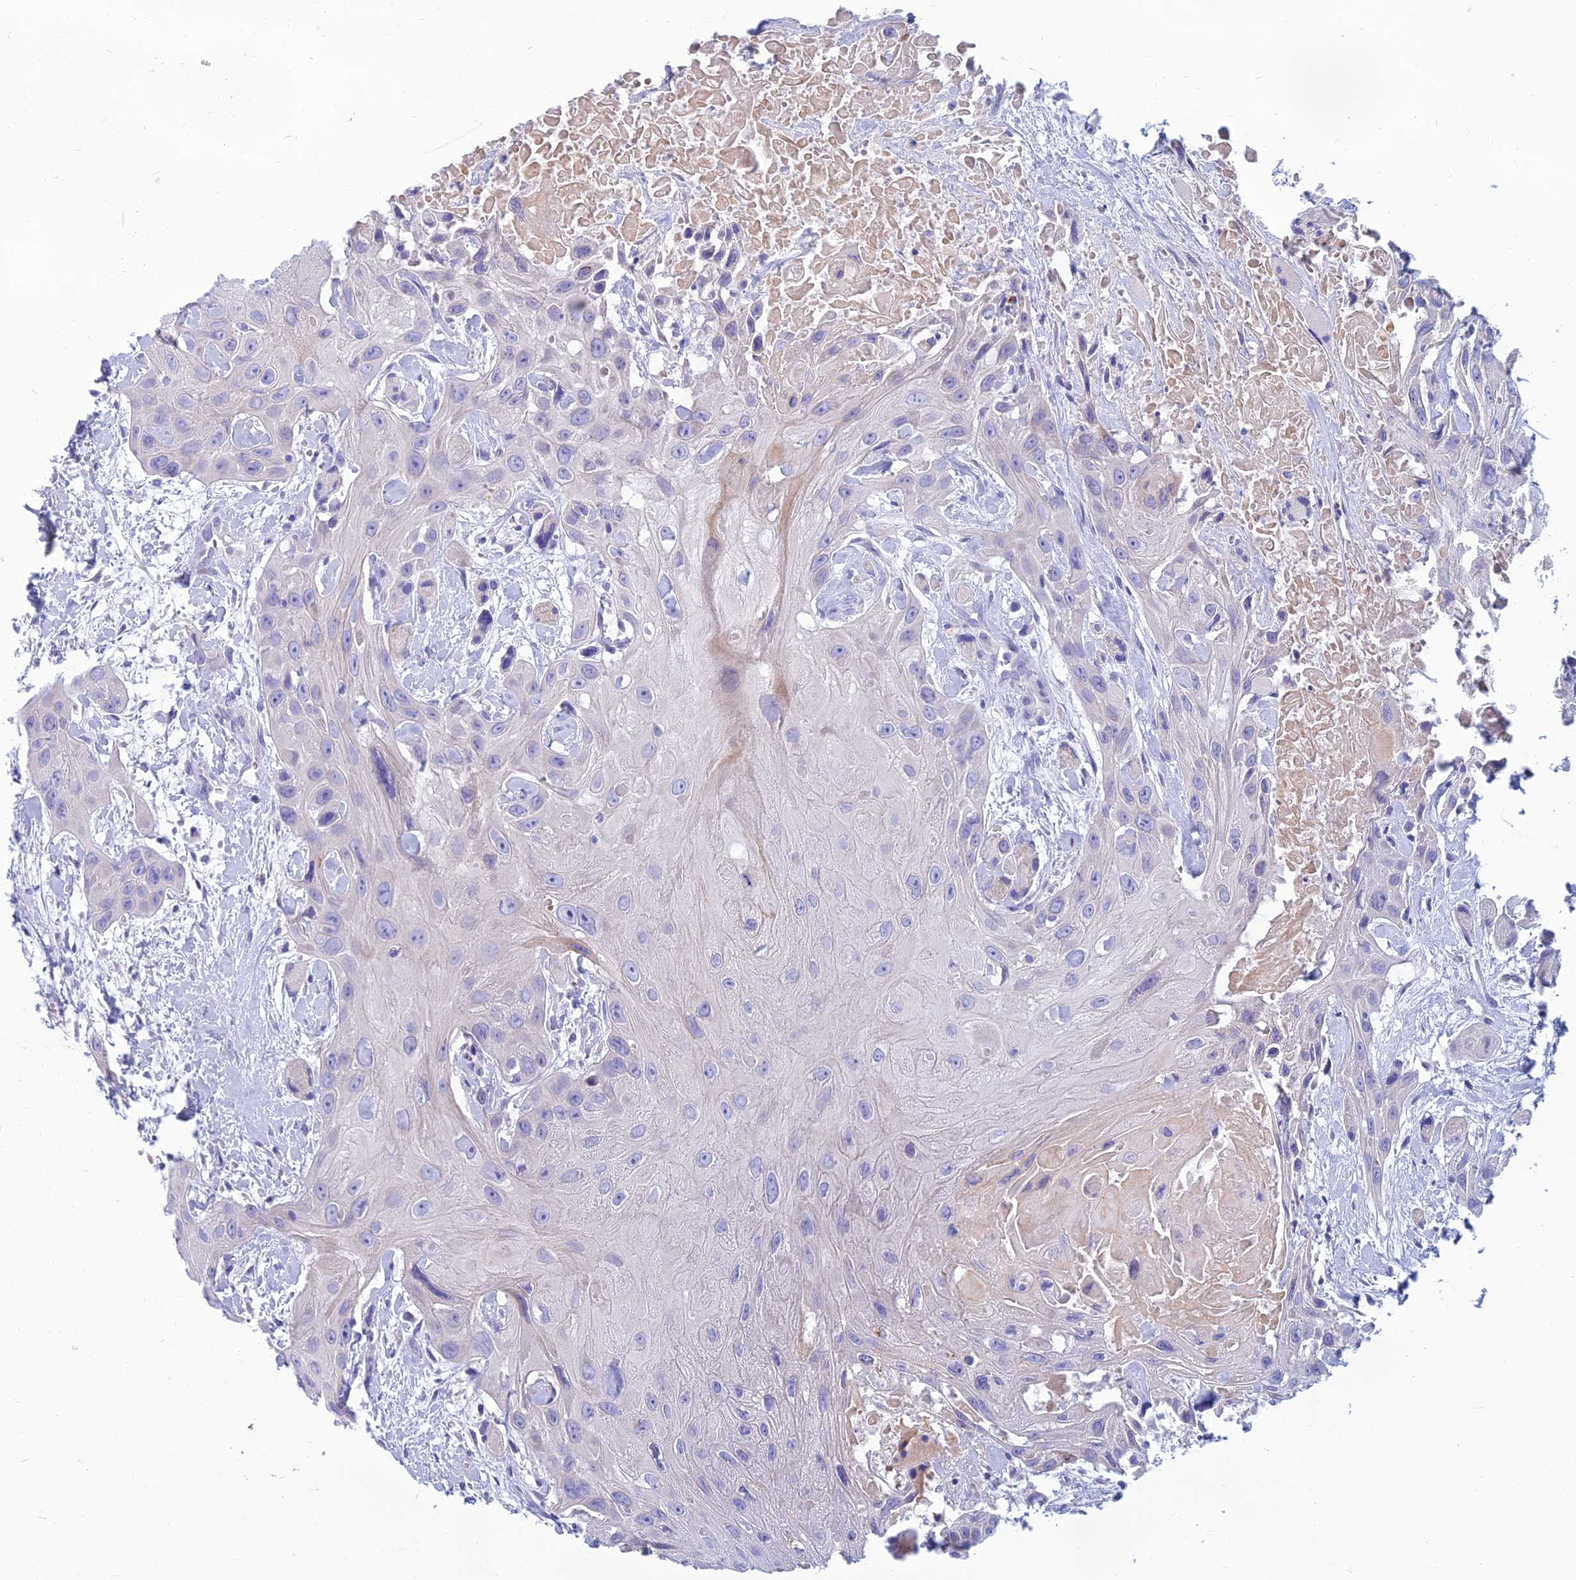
{"staining": {"intensity": "negative", "quantity": "none", "location": "none"}, "tissue": "head and neck cancer", "cell_type": "Tumor cells", "image_type": "cancer", "snomed": [{"axis": "morphology", "description": "Squamous cell carcinoma, NOS"}, {"axis": "topography", "description": "Head-Neck"}], "caption": "This is an immunohistochemistry histopathology image of human head and neck squamous cell carcinoma. There is no expression in tumor cells.", "gene": "SPTLC3", "patient": {"sex": "male", "age": 81}}